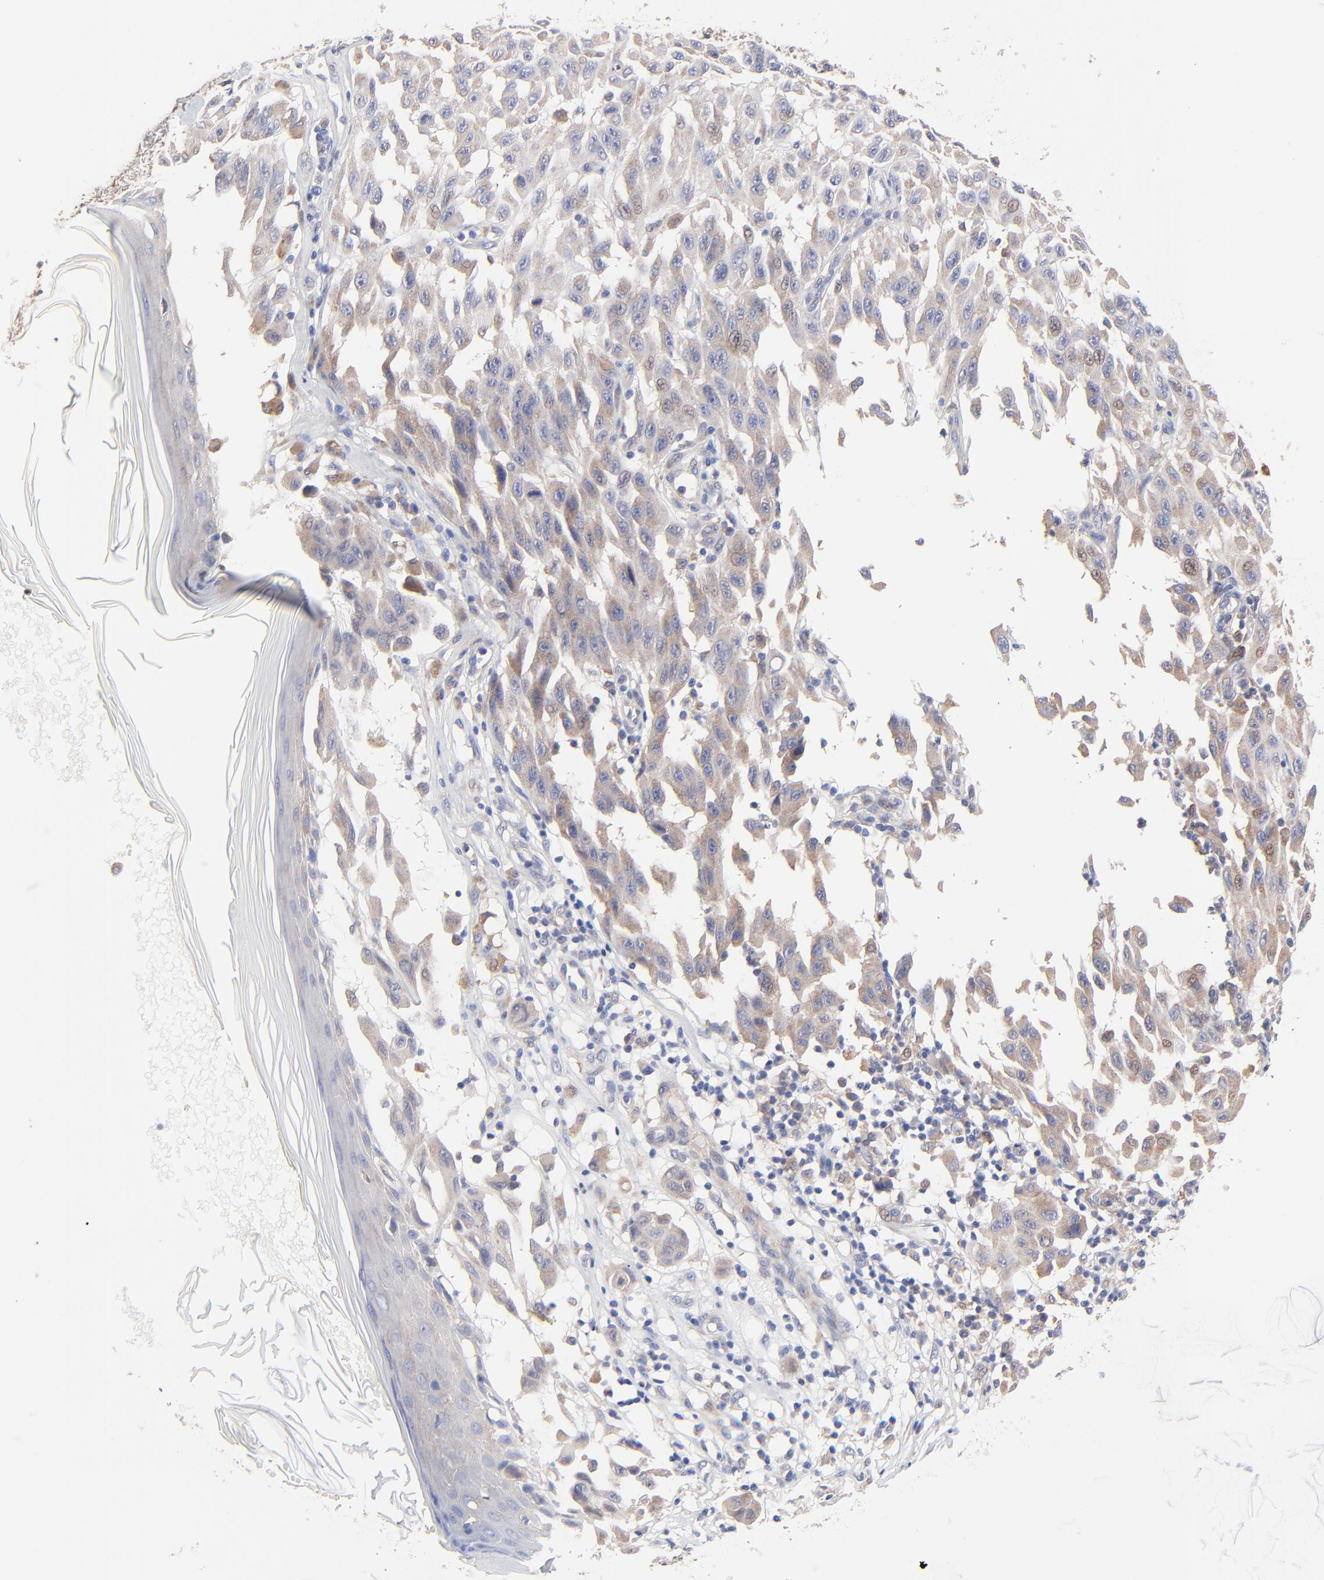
{"staining": {"intensity": "weak", "quantity": ">75%", "location": "cytoplasmic/membranous"}, "tissue": "melanoma", "cell_type": "Tumor cells", "image_type": "cancer", "snomed": [{"axis": "morphology", "description": "Malignant melanoma, NOS"}, {"axis": "topography", "description": "Skin"}], "caption": "Immunohistochemical staining of human malignant melanoma shows low levels of weak cytoplasmic/membranous protein staining in approximately >75% of tumor cells.", "gene": "PPFIBP2", "patient": {"sex": "male", "age": 30}}